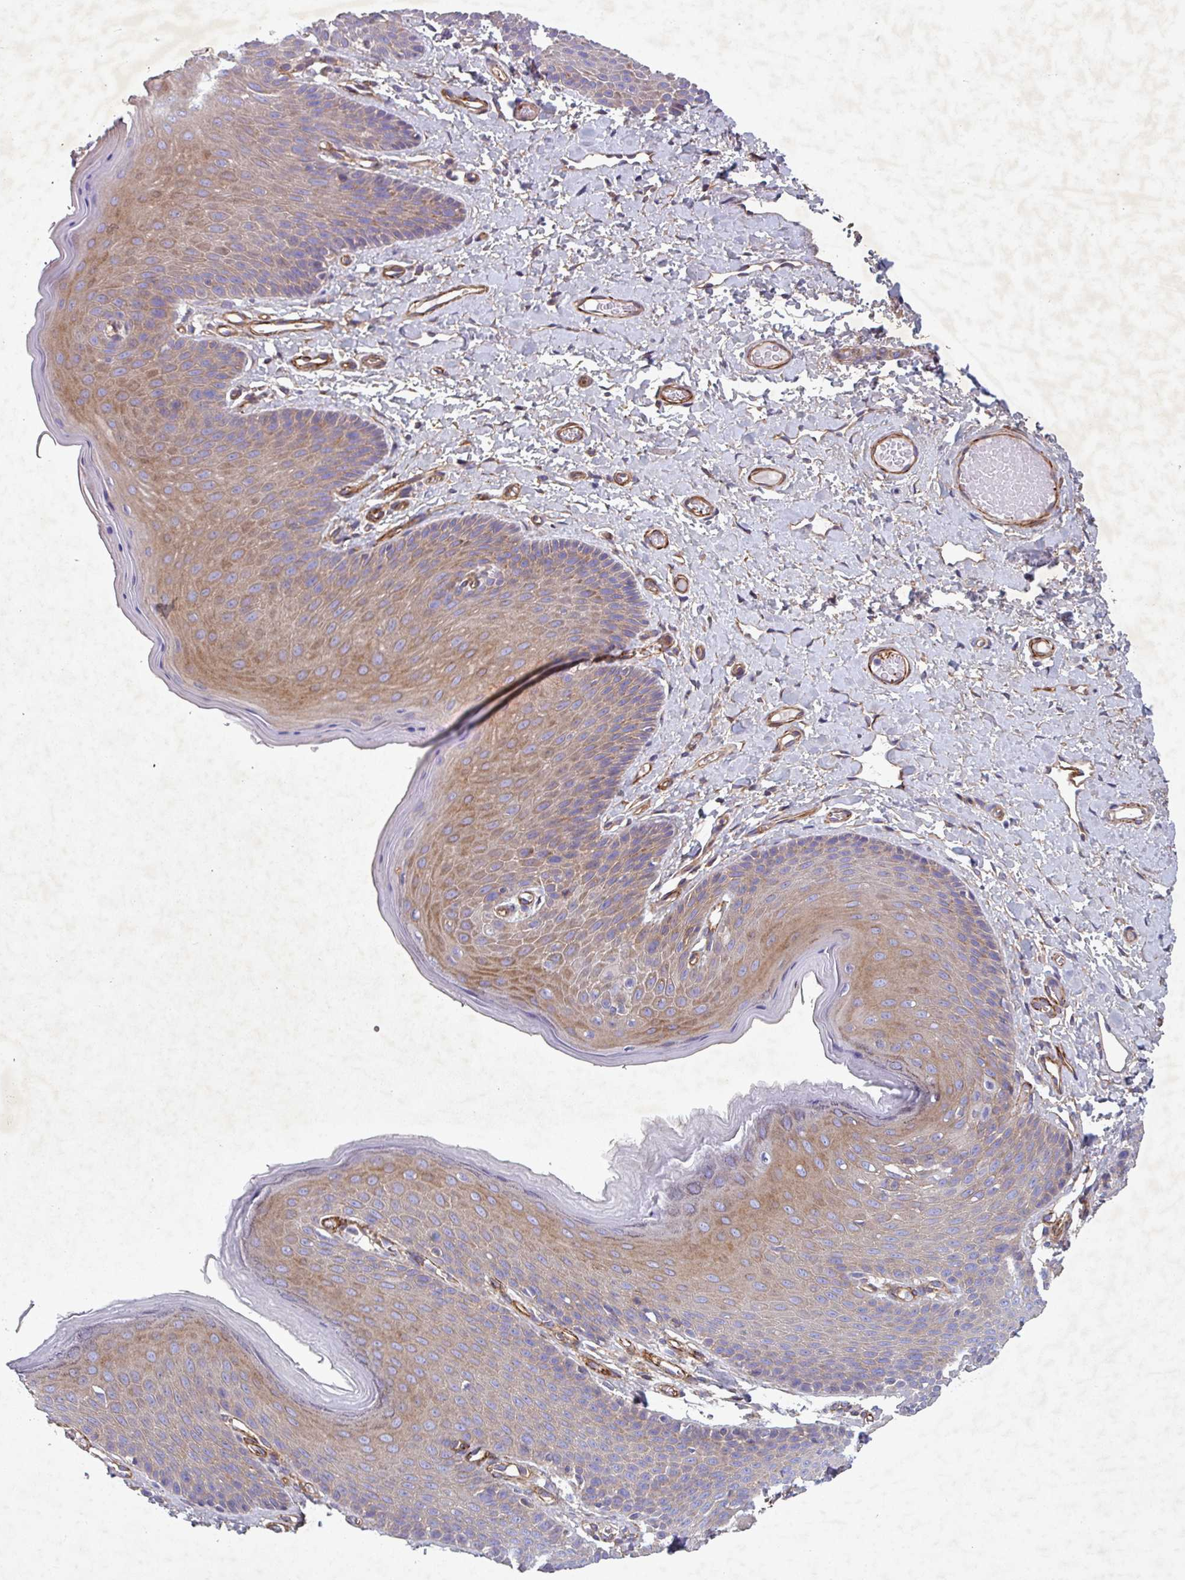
{"staining": {"intensity": "moderate", "quantity": "25%-75%", "location": "cytoplasmic/membranous"}, "tissue": "skin", "cell_type": "Epidermal cells", "image_type": "normal", "snomed": [{"axis": "morphology", "description": "Normal tissue, NOS"}, {"axis": "topography", "description": "Anal"}], "caption": "This is an image of IHC staining of normal skin, which shows moderate staining in the cytoplasmic/membranous of epidermal cells.", "gene": "ATP2C2", "patient": {"sex": "female", "age": 40}}